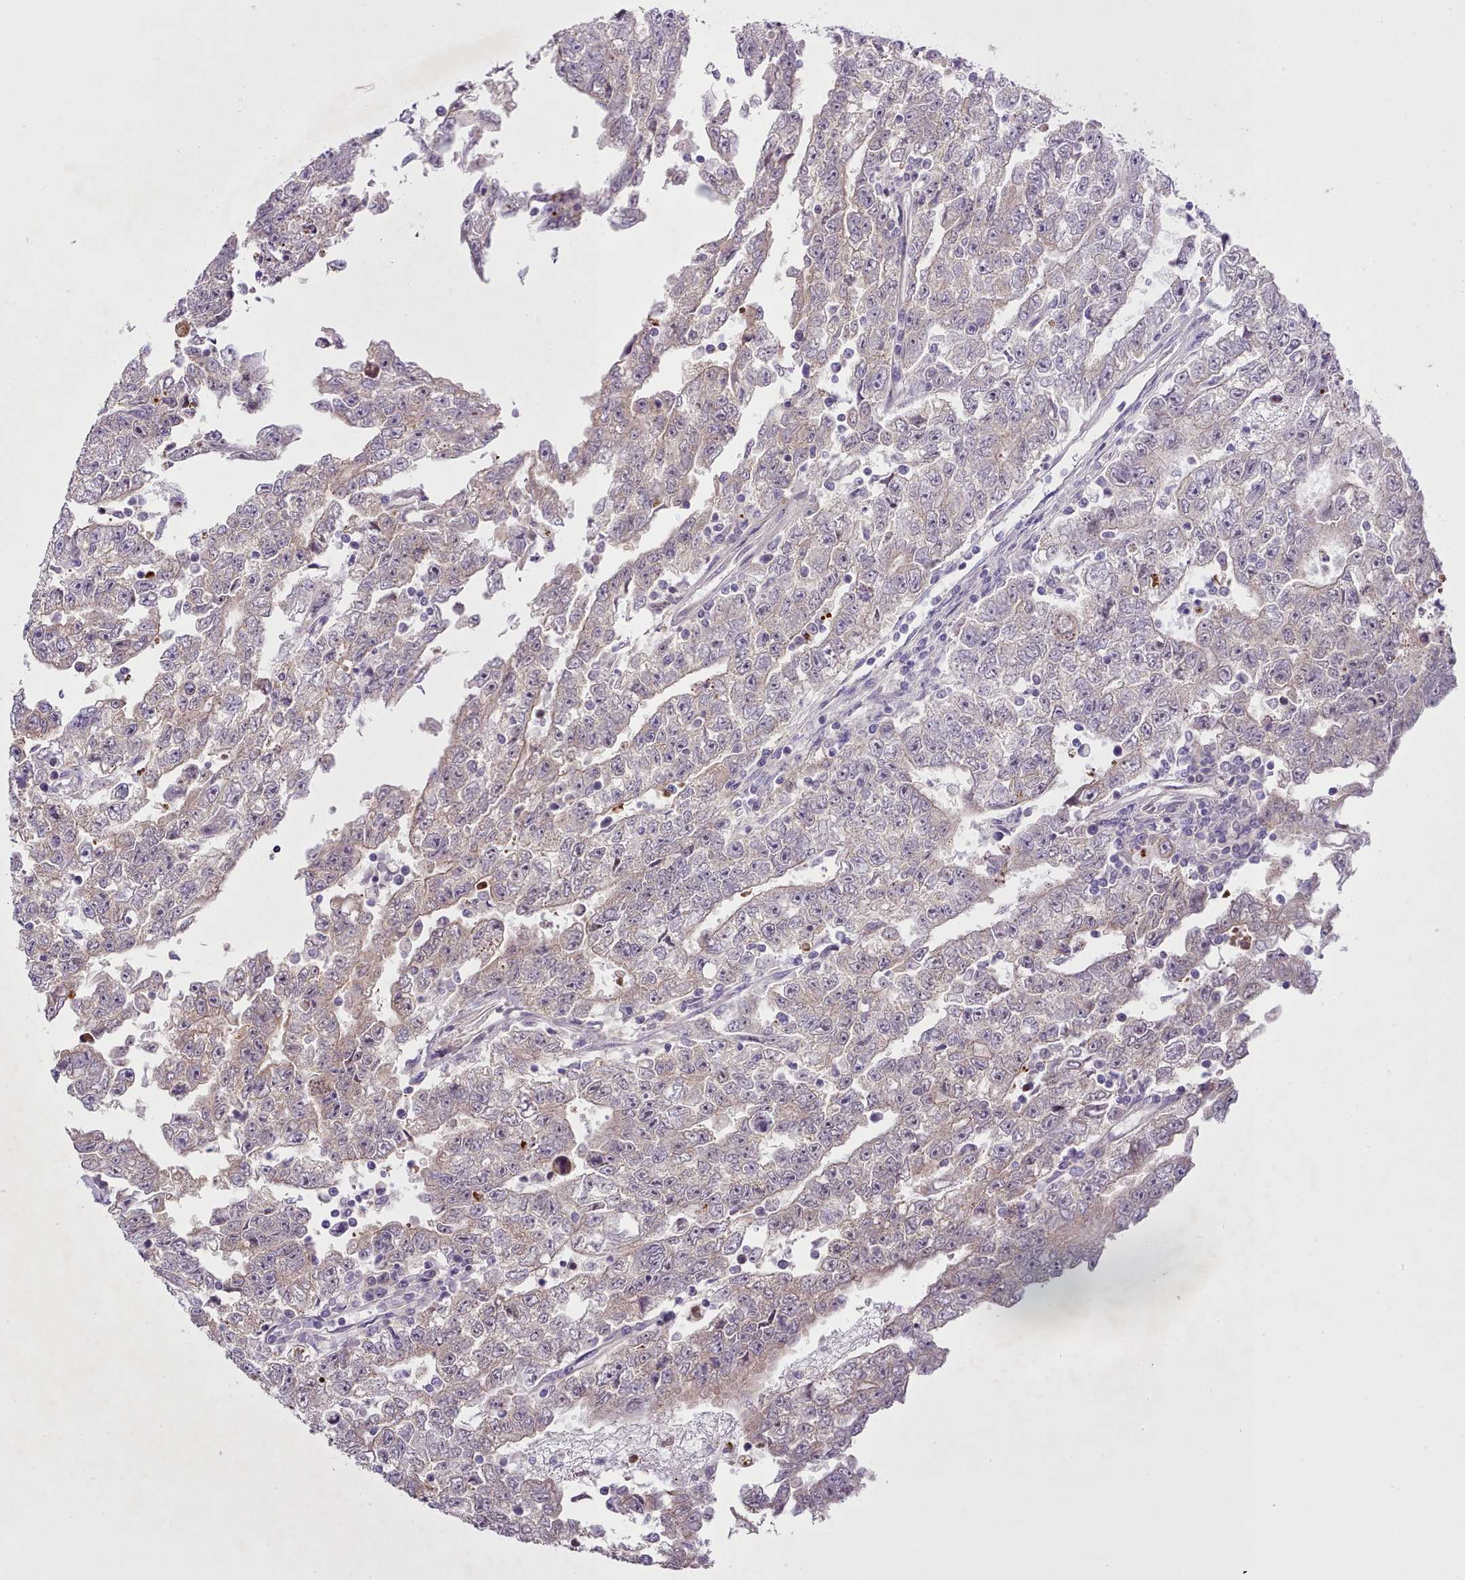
{"staining": {"intensity": "negative", "quantity": "none", "location": "none"}, "tissue": "testis cancer", "cell_type": "Tumor cells", "image_type": "cancer", "snomed": [{"axis": "morphology", "description": "Carcinoma, Embryonal, NOS"}, {"axis": "topography", "description": "Testis"}], "caption": "Immunohistochemistry micrograph of human testis cancer (embryonal carcinoma) stained for a protein (brown), which shows no expression in tumor cells.", "gene": "SETX", "patient": {"sex": "male", "age": 25}}